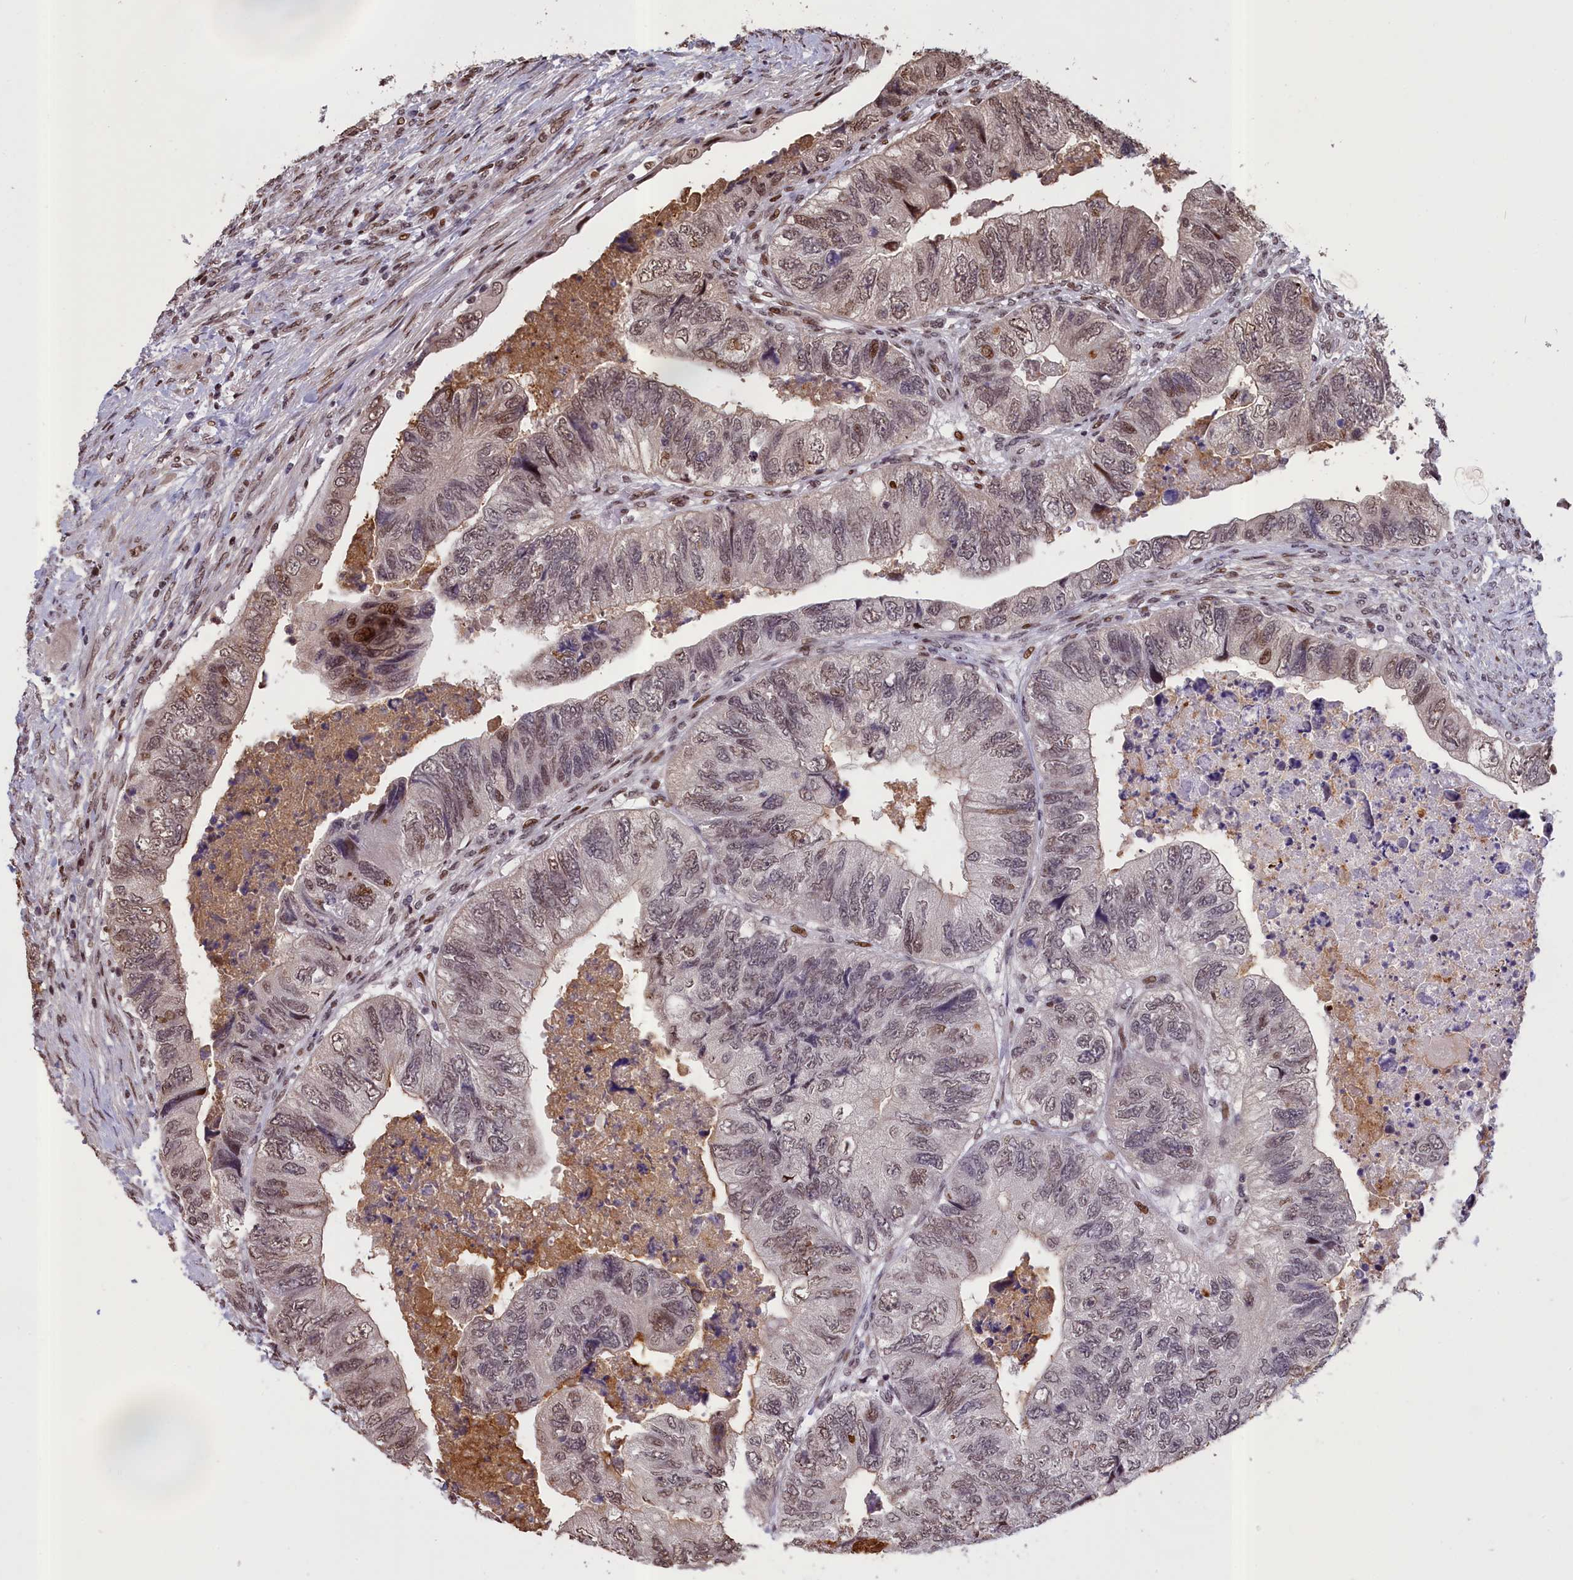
{"staining": {"intensity": "moderate", "quantity": "25%-75%", "location": "nuclear"}, "tissue": "colorectal cancer", "cell_type": "Tumor cells", "image_type": "cancer", "snomed": [{"axis": "morphology", "description": "Adenocarcinoma, NOS"}, {"axis": "topography", "description": "Rectum"}], "caption": "A micrograph showing moderate nuclear staining in about 25%-75% of tumor cells in colorectal cancer (adenocarcinoma), as visualized by brown immunohistochemical staining.", "gene": "RELB", "patient": {"sex": "male", "age": 63}}